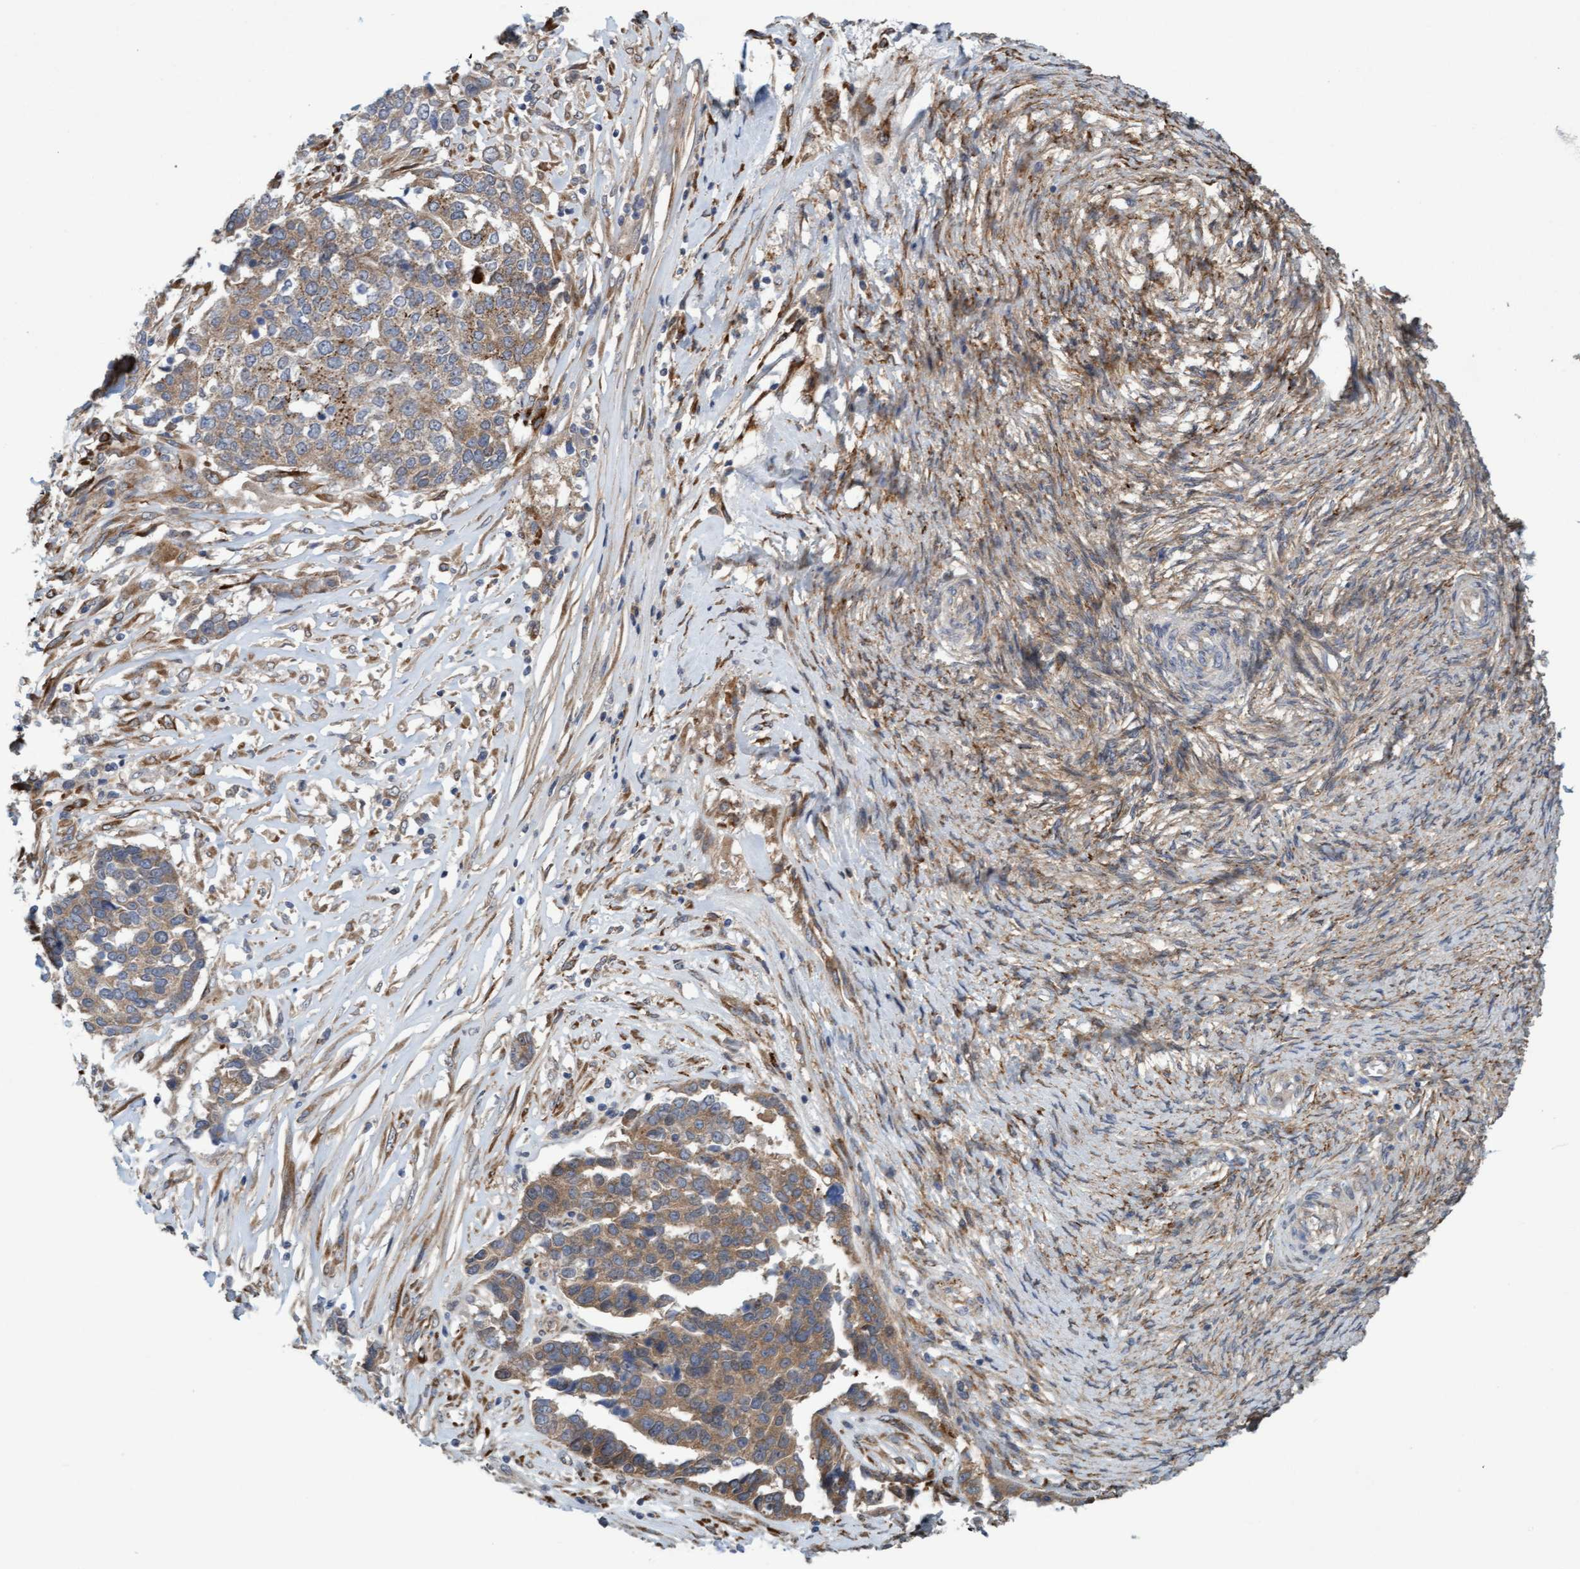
{"staining": {"intensity": "weak", "quantity": ">75%", "location": "cytoplasmic/membranous"}, "tissue": "ovarian cancer", "cell_type": "Tumor cells", "image_type": "cancer", "snomed": [{"axis": "morphology", "description": "Cystadenocarcinoma, serous, NOS"}, {"axis": "topography", "description": "Ovary"}], "caption": "Immunohistochemical staining of human ovarian cancer (serous cystadenocarcinoma) demonstrates low levels of weak cytoplasmic/membranous protein positivity in approximately >75% of tumor cells.", "gene": "DDHD2", "patient": {"sex": "female", "age": 44}}